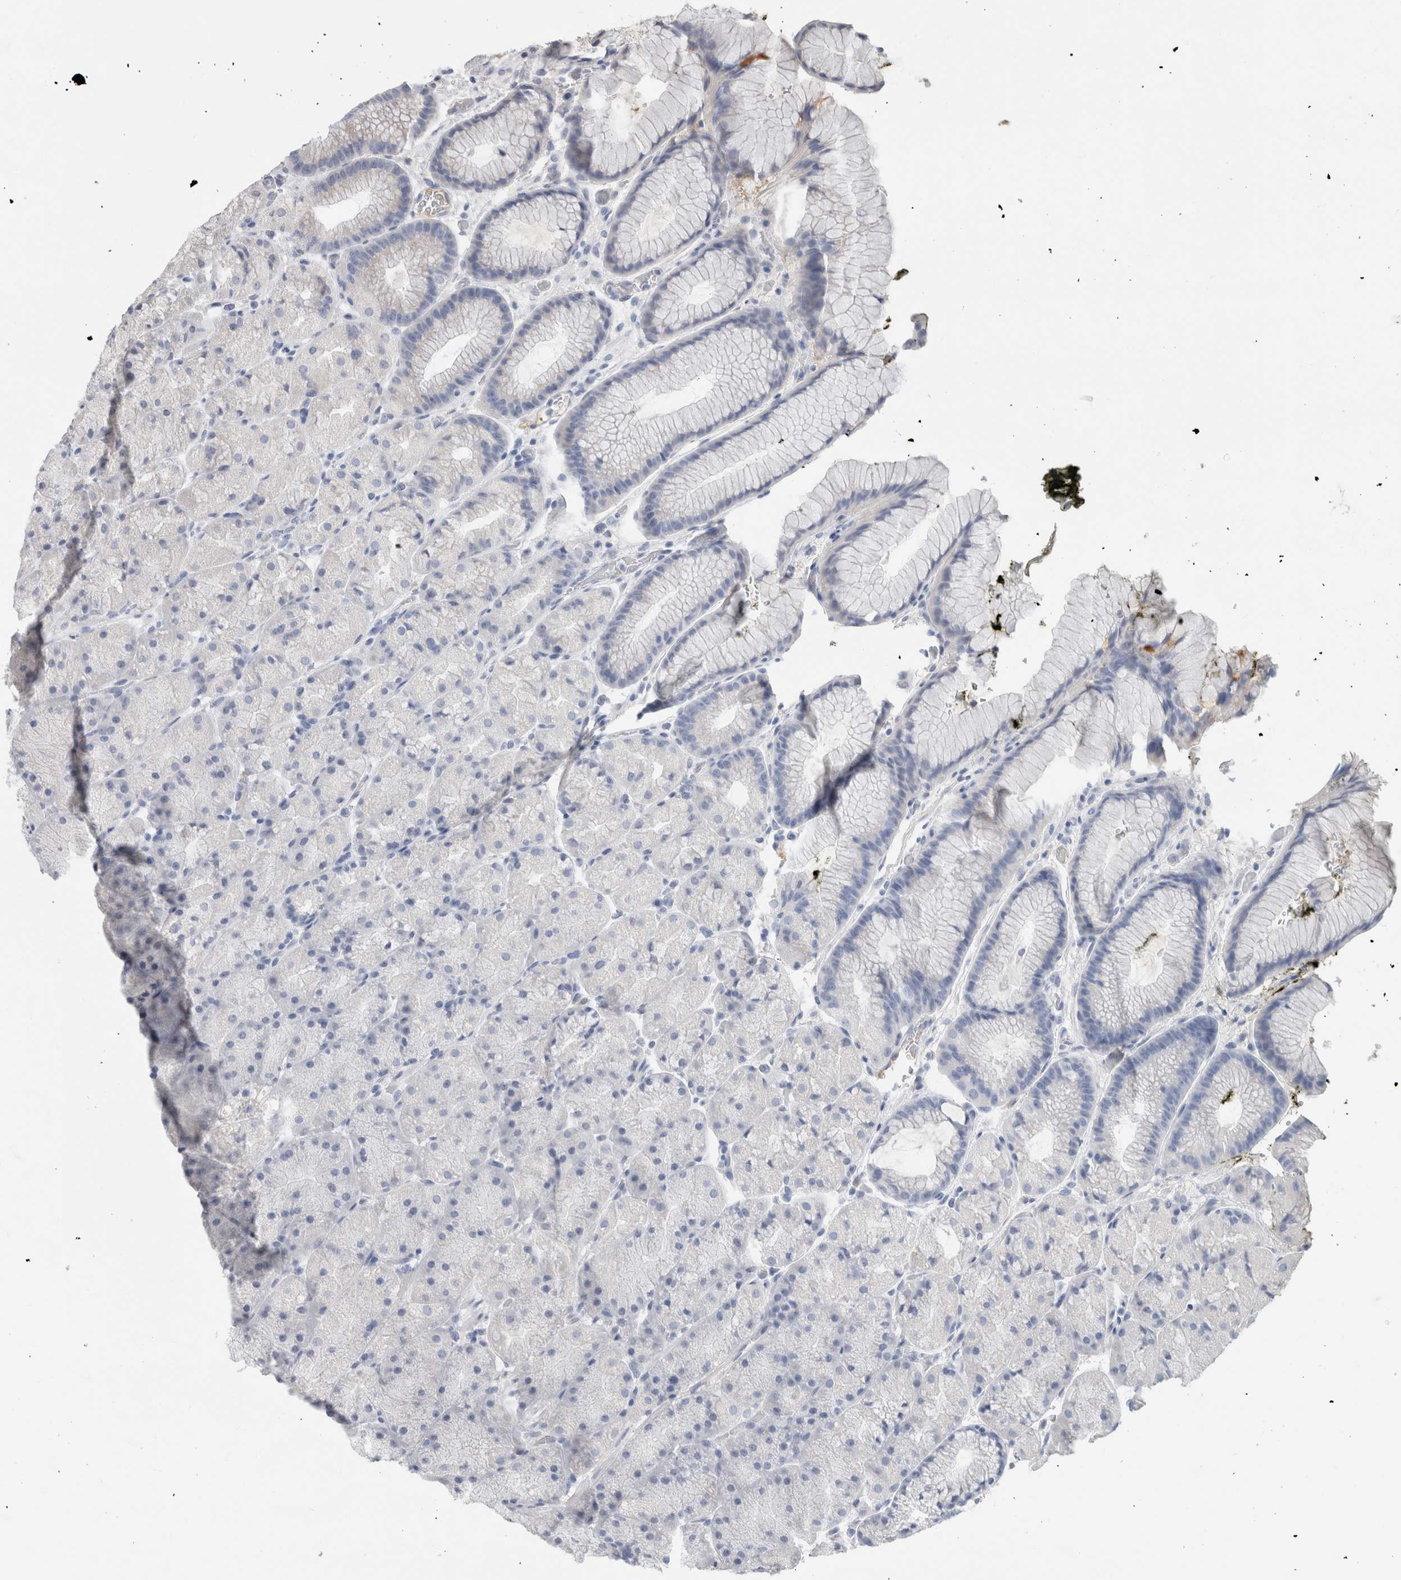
{"staining": {"intensity": "negative", "quantity": "none", "location": "none"}, "tissue": "stomach", "cell_type": "Glandular cells", "image_type": "normal", "snomed": [{"axis": "morphology", "description": "Normal tissue, NOS"}, {"axis": "topography", "description": "Stomach, upper"}, {"axis": "topography", "description": "Stomach"}], "caption": "The IHC photomicrograph has no significant staining in glandular cells of stomach. Nuclei are stained in blue.", "gene": "SCGB1A1", "patient": {"sex": "male", "age": 48}}